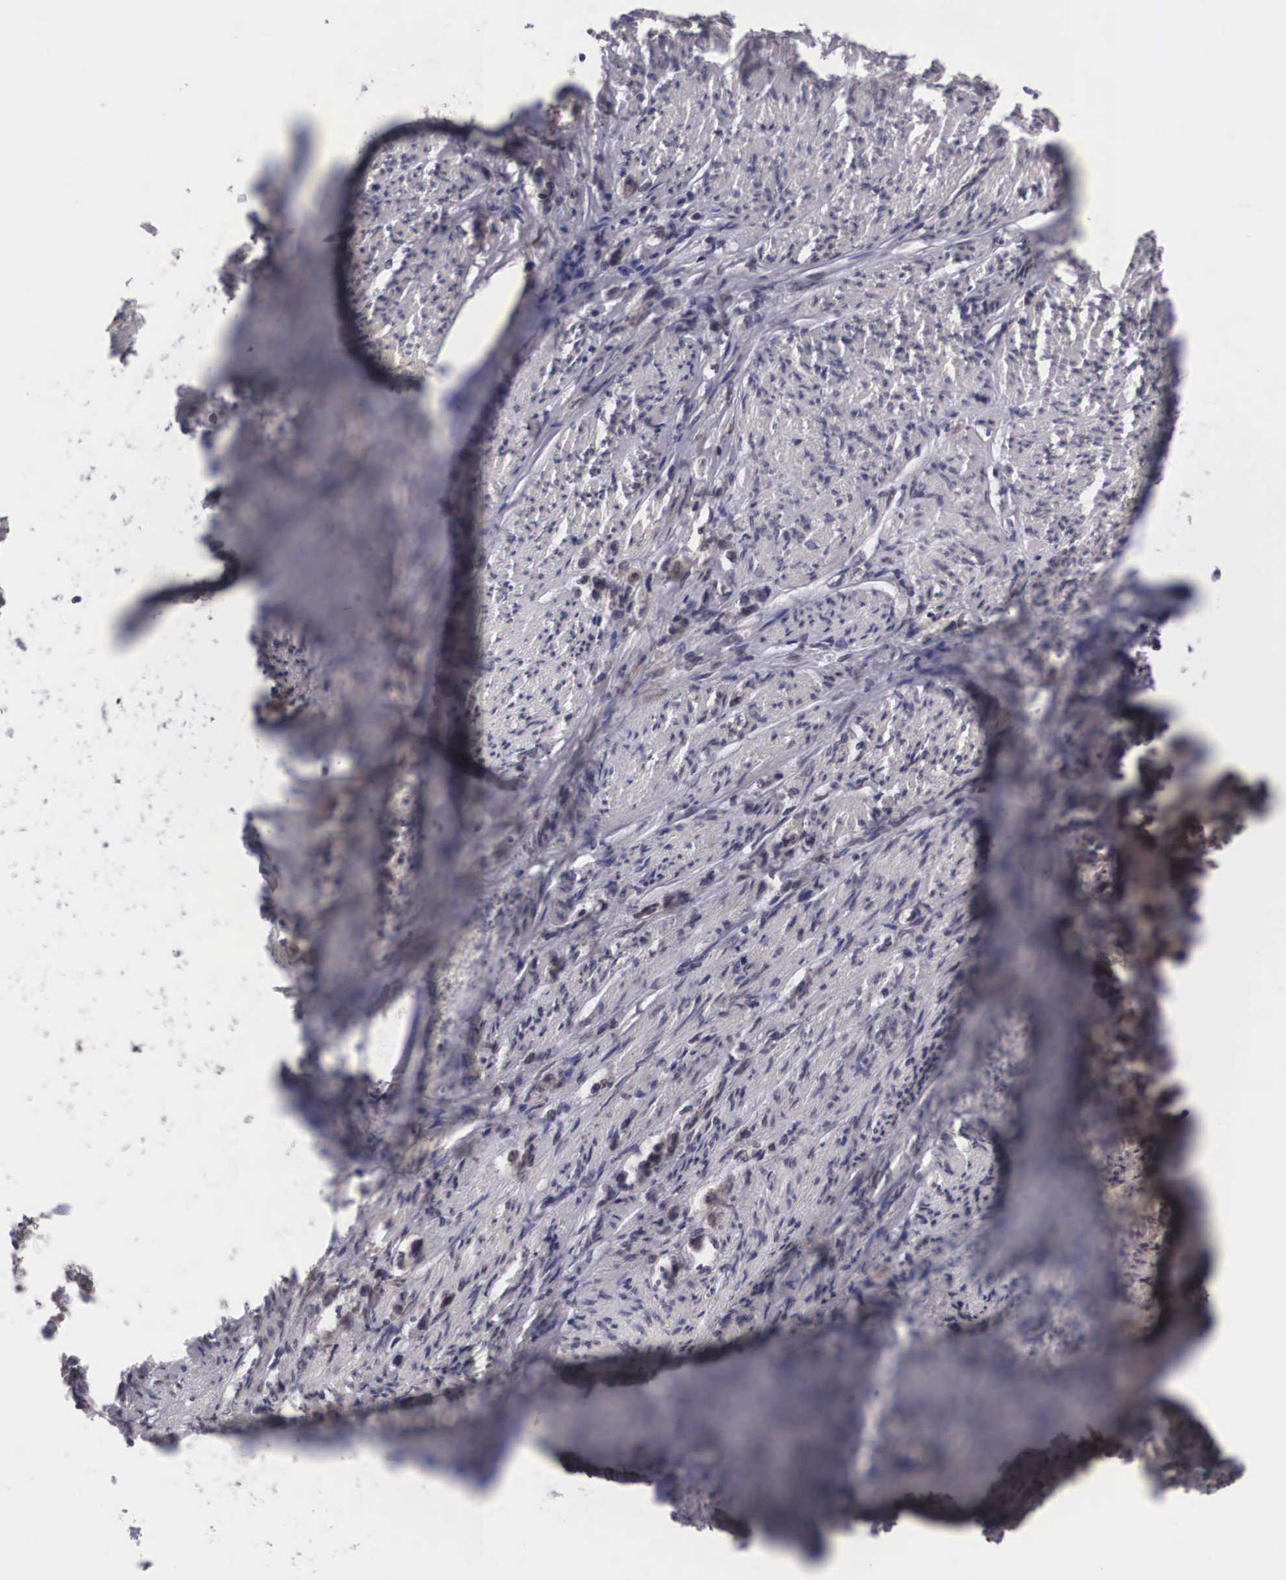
{"staining": {"intensity": "weak", "quantity": "25%-75%", "location": "cytoplasmic/membranous"}, "tissue": "stomach cancer", "cell_type": "Tumor cells", "image_type": "cancer", "snomed": [{"axis": "morphology", "description": "Adenocarcinoma, NOS"}, {"axis": "topography", "description": "Stomach"}], "caption": "Protein expression analysis of human stomach cancer reveals weak cytoplasmic/membranous expression in approximately 25%-75% of tumor cells.", "gene": "OTX2", "patient": {"sex": "male", "age": 72}}